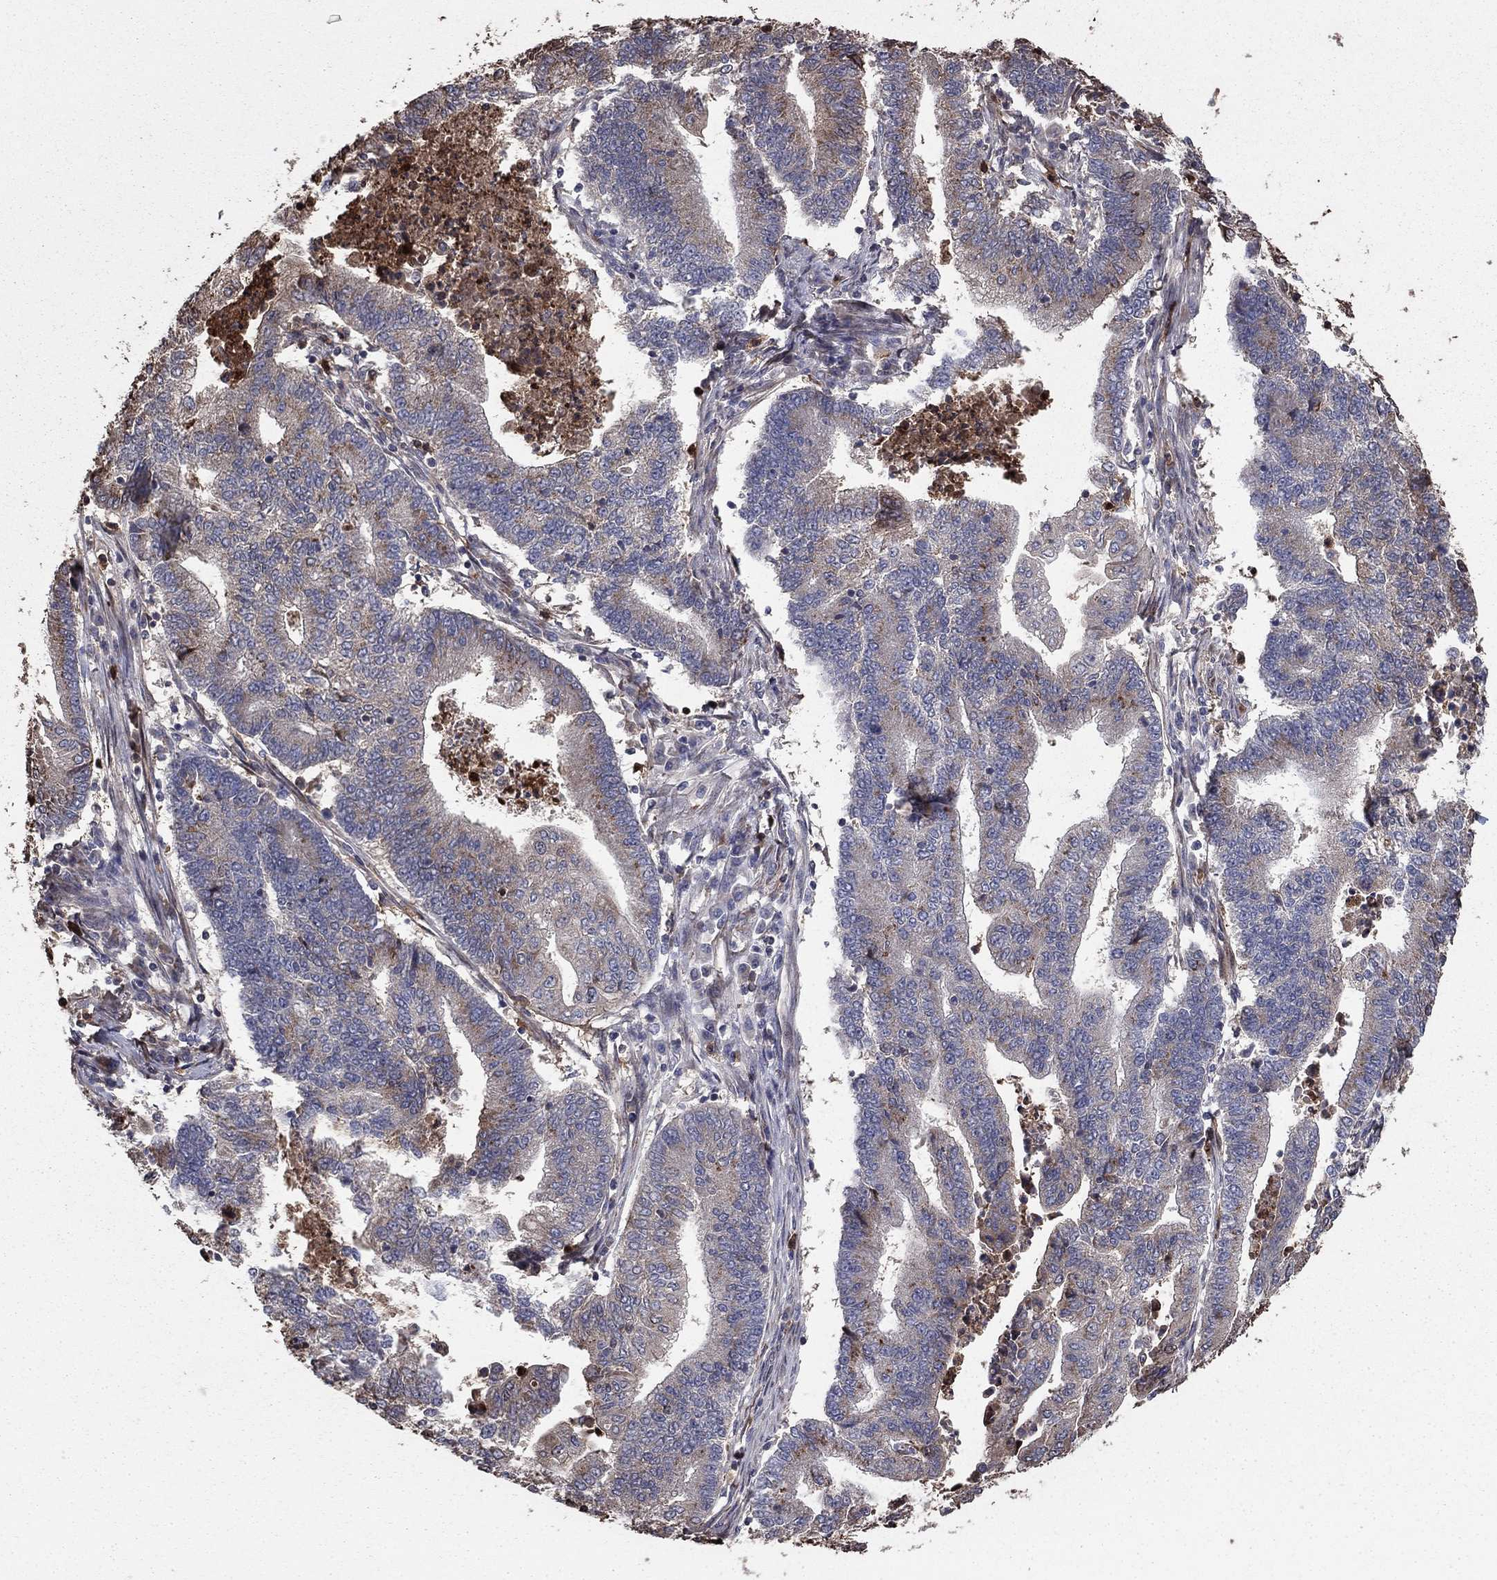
{"staining": {"intensity": "negative", "quantity": "none", "location": "none"}, "tissue": "endometrial cancer", "cell_type": "Tumor cells", "image_type": "cancer", "snomed": [{"axis": "morphology", "description": "Adenocarcinoma, NOS"}, {"axis": "topography", "description": "Uterus"}, {"axis": "topography", "description": "Endometrium"}], "caption": "The histopathology image exhibits no significant staining in tumor cells of endometrial adenocarcinoma.", "gene": "GYG1", "patient": {"sex": "female", "age": 54}}